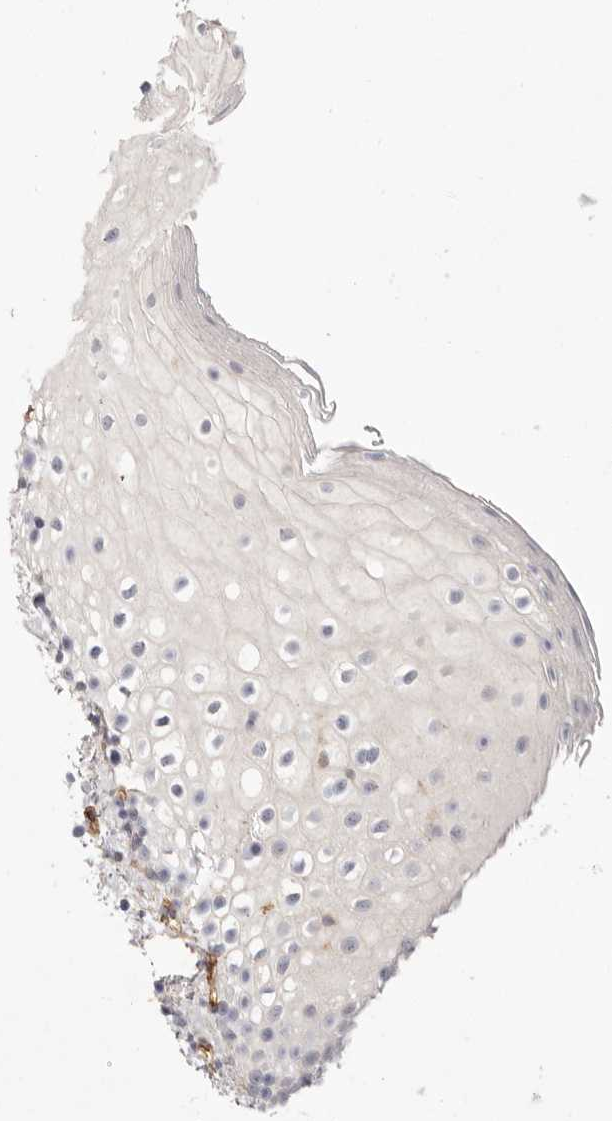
{"staining": {"intensity": "negative", "quantity": "none", "location": "none"}, "tissue": "oral mucosa", "cell_type": "Squamous epithelial cells", "image_type": "normal", "snomed": [{"axis": "morphology", "description": "Normal tissue, NOS"}, {"axis": "topography", "description": "Oral tissue"}], "caption": "High magnification brightfield microscopy of normal oral mucosa stained with DAB (brown) and counterstained with hematoxylin (blue): squamous epithelial cells show no significant positivity.", "gene": "LRRC66", "patient": {"sex": "male", "age": 28}}